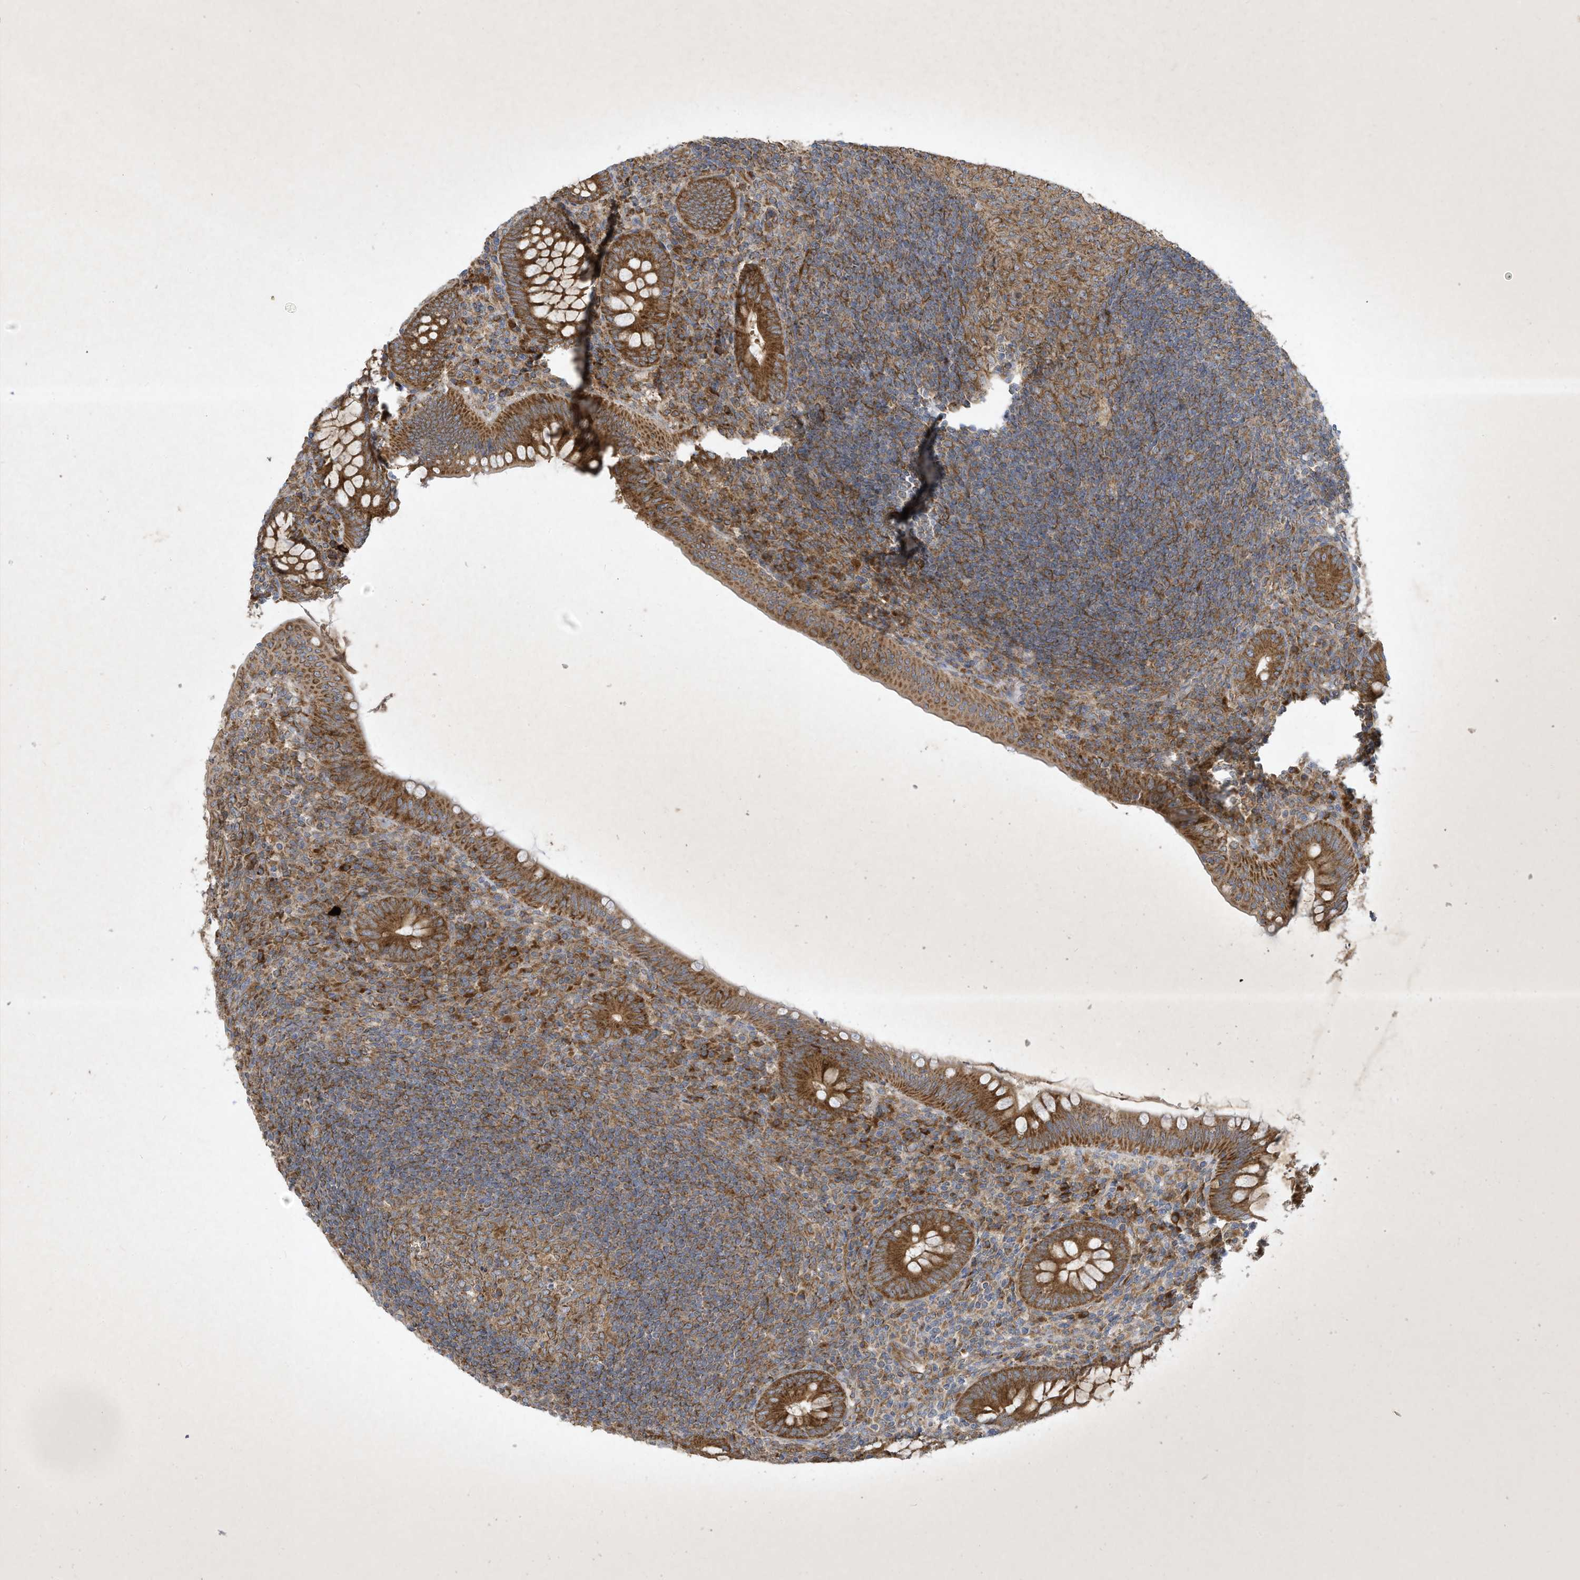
{"staining": {"intensity": "strong", "quantity": ">75%", "location": "cytoplasmic/membranous"}, "tissue": "appendix", "cell_type": "Glandular cells", "image_type": "normal", "snomed": [{"axis": "morphology", "description": "Normal tissue, NOS"}, {"axis": "topography", "description": "Appendix"}], "caption": "Protein expression analysis of normal human appendix reveals strong cytoplasmic/membranous positivity in approximately >75% of glandular cells.", "gene": "SYNJ2", "patient": {"sex": "male", "age": 14}}